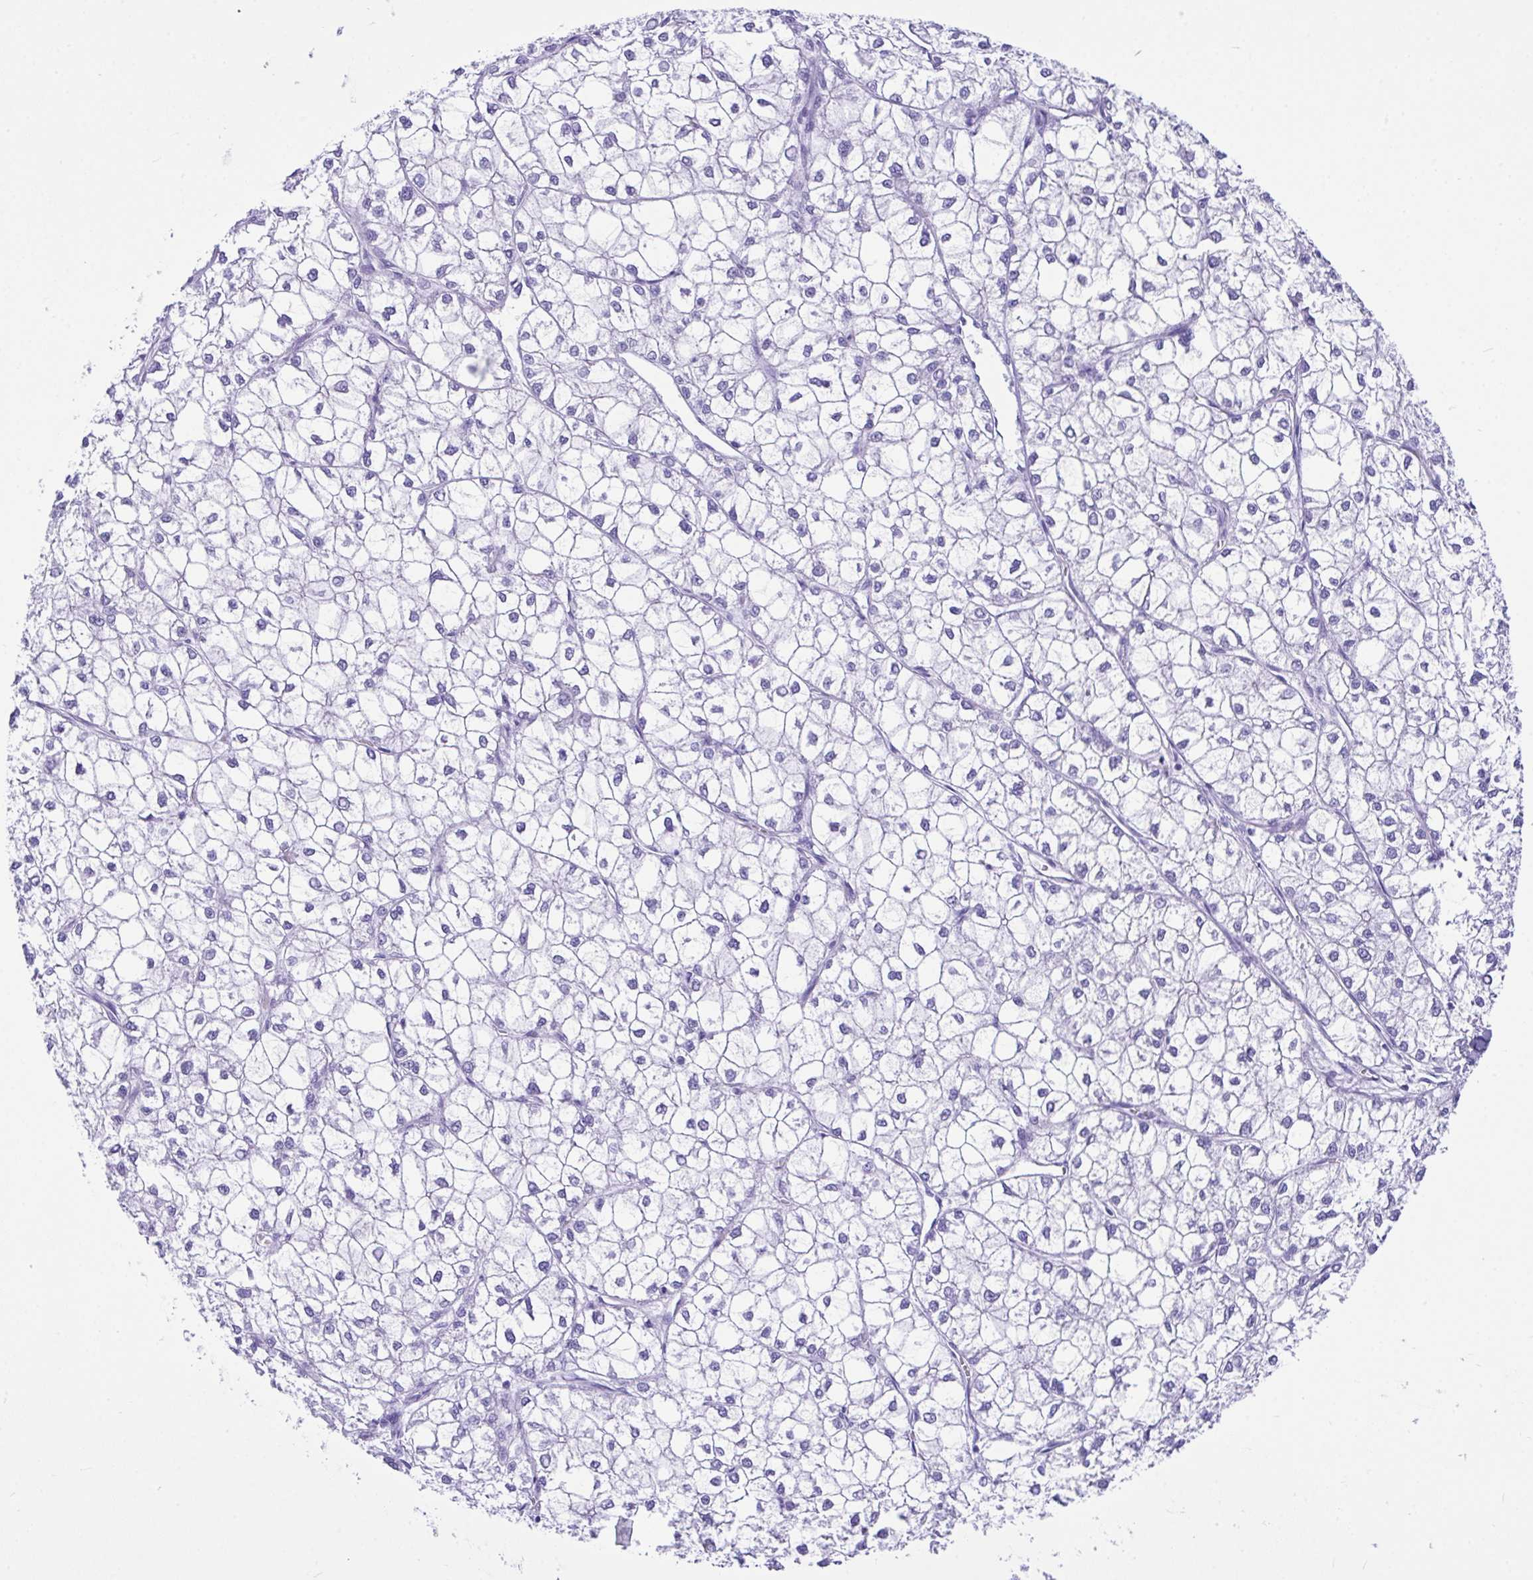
{"staining": {"intensity": "negative", "quantity": "none", "location": "none"}, "tissue": "liver cancer", "cell_type": "Tumor cells", "image_type": "cancer", "snomed": [{"axis": "morphology", "description": "Carcinoma, Hepatocellular, NOS"}, {"axis": "topography", "description": "Liver"}], "caption": "A photomicrograph of liver cancer (hepatocellular carcinoma) stained for a protein reveals no brown staining in tumor cells.", "gene": "BEST4", "patient": {"sex": "female", "age": 43}}